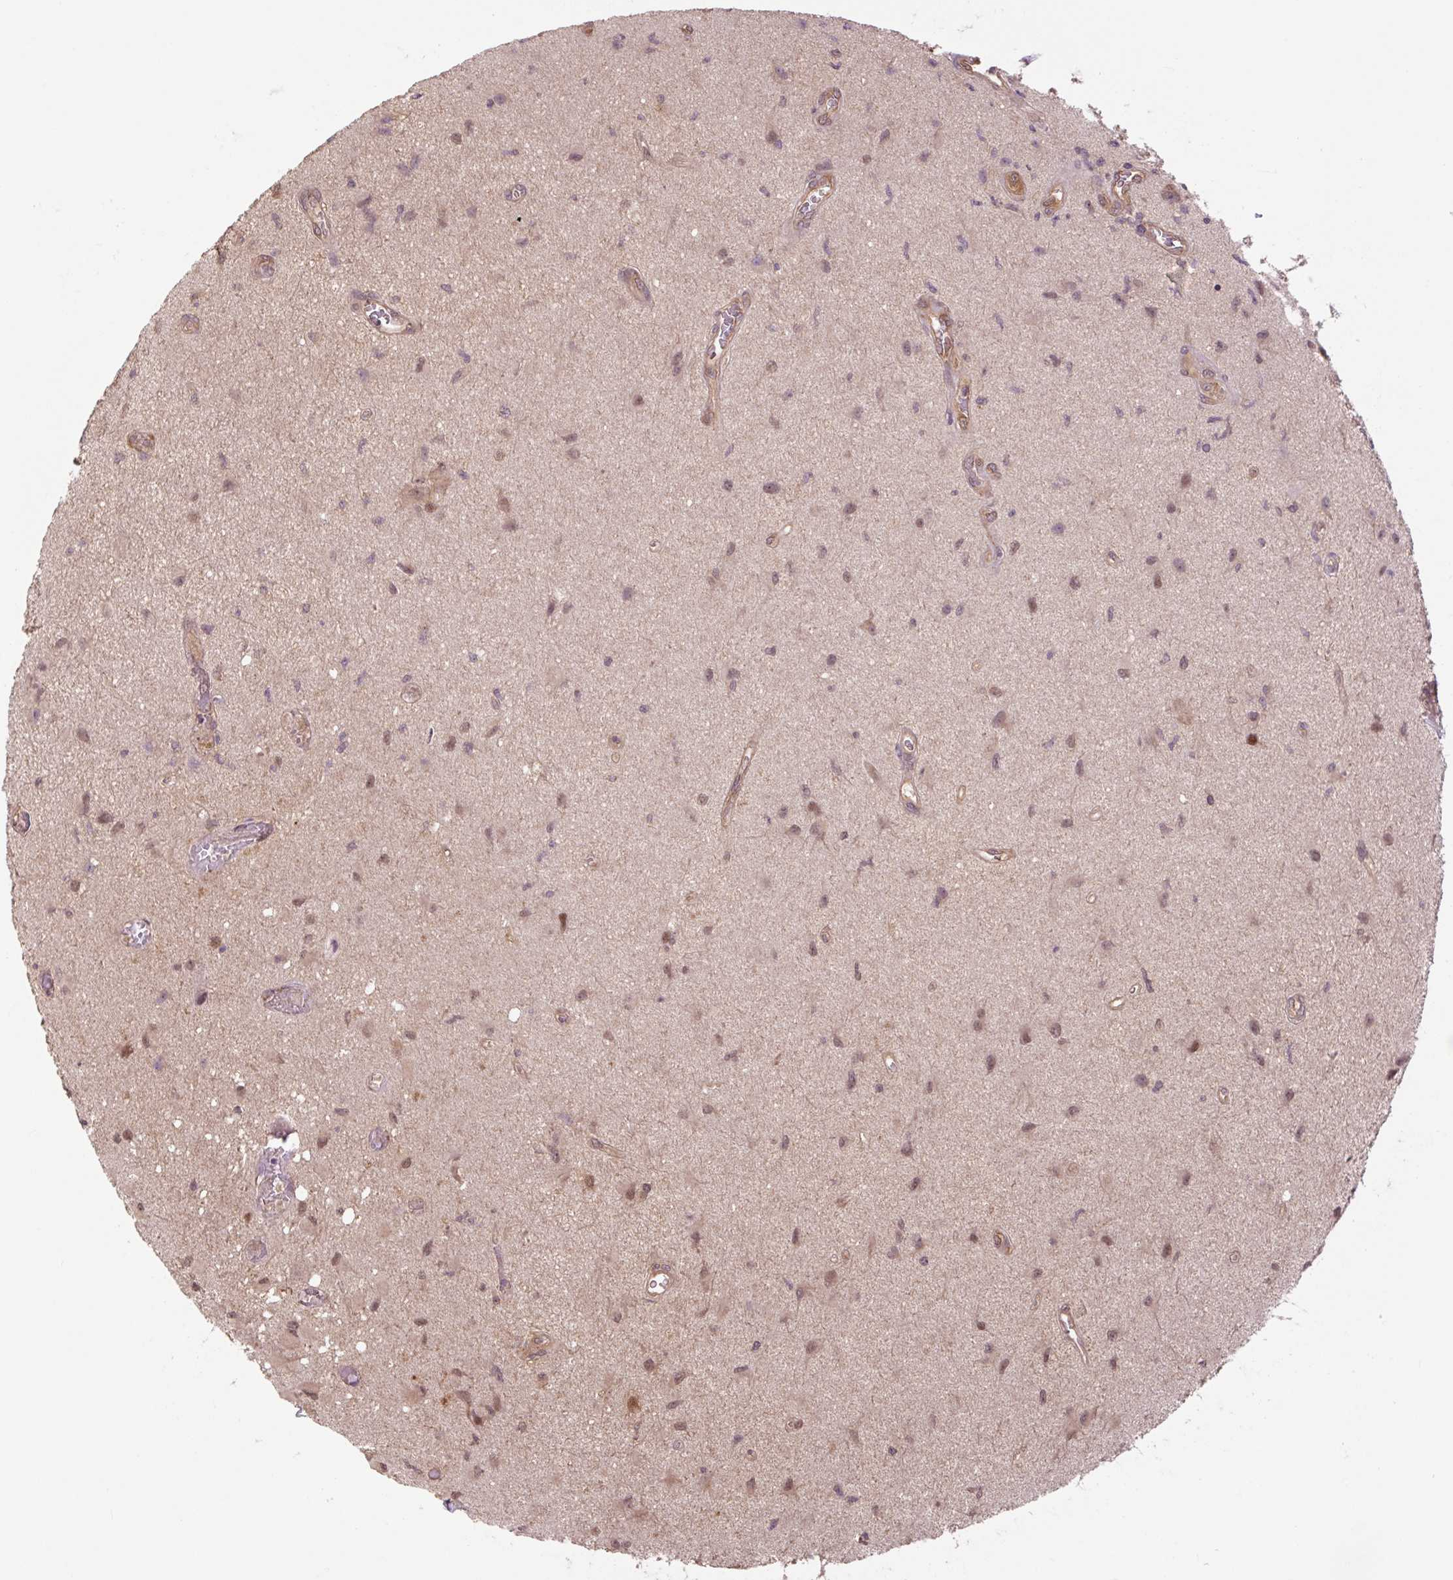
{"staining": {"intensity": "moderate", "quantity": "<25%", "location": "cytoplasmic/membranous,nuclear"}, "tissue": "glioma", "cell_type": "Tumor cells", "image_type": "cancer", "snomed": [{"axis": "morphology", "description": "Glioma, malignant, High grade"}, {"axis": "topography", "description": "Brain"}], "caption": "Immunohistochemistry of malignant glioma (high-grade) reveals low levels of moderate cytoplasmic/membranous and nuclear staining in about <25% of tumor cells.", "gene": "TPT1", "patient": {"sex": "male", "age": 67}}